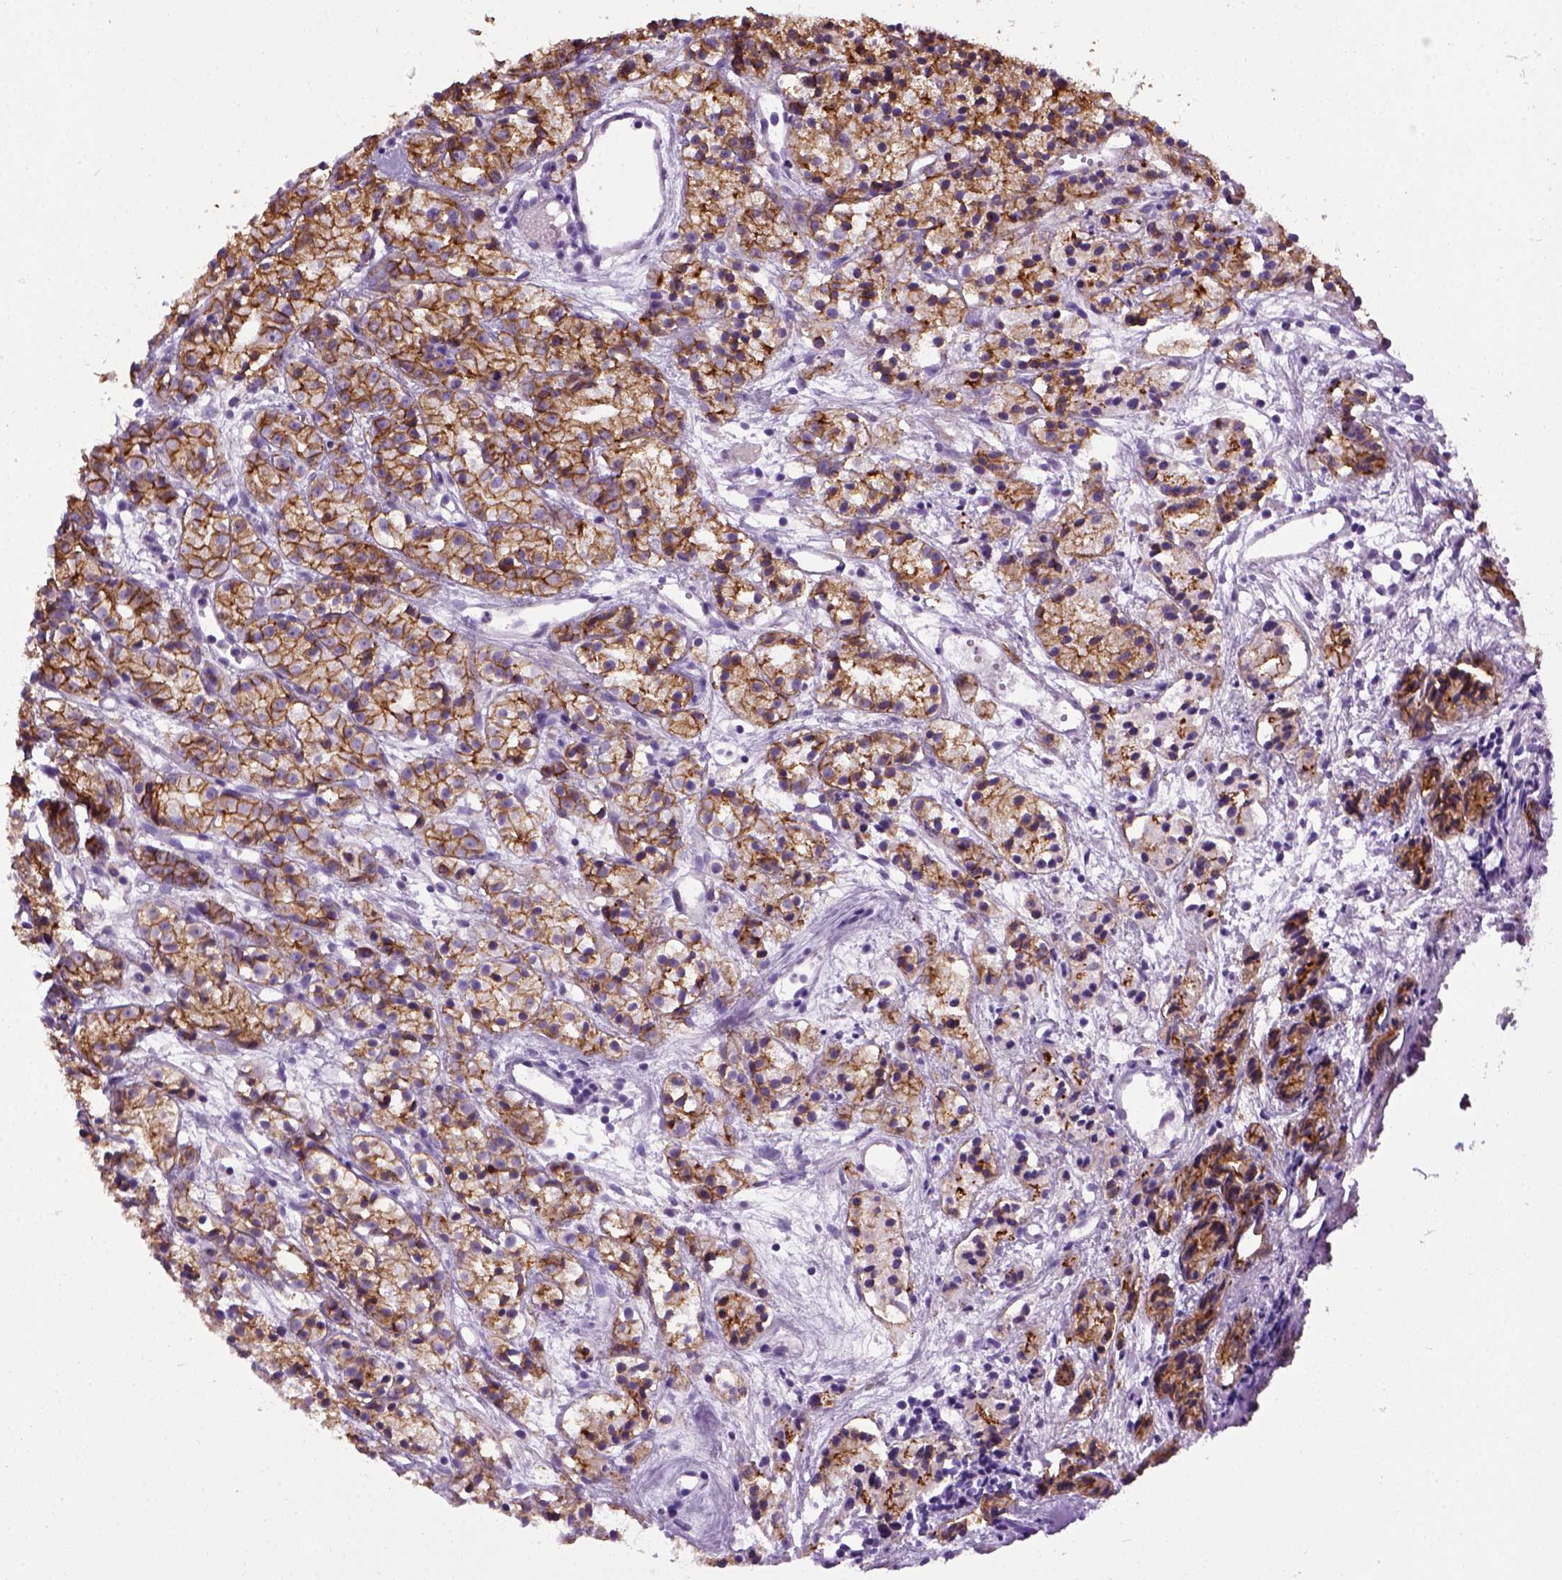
{"staining": {"intensity": "strong", "quantity": ">75%", "location": "cytoplasmic/membranous"}, "tissue": "prostate cancer", "cell_type": "Tumor cells", "image_type": "cancer", "snomed": [{"axis": "morphology", "description": "Adenocarcinoma, Medium grade"}, {"axis": "topography", "description": "Prostate"}], "caption": "Immunohistochemistry (IHC) of prostate adenocarcinoma (medium-grade) reveals high levels of strong cytoplasmic/membranous staining in about >75% of tumor cells.", "gene": "CDH1", "patient": {"sex": "male", "age": 74}}